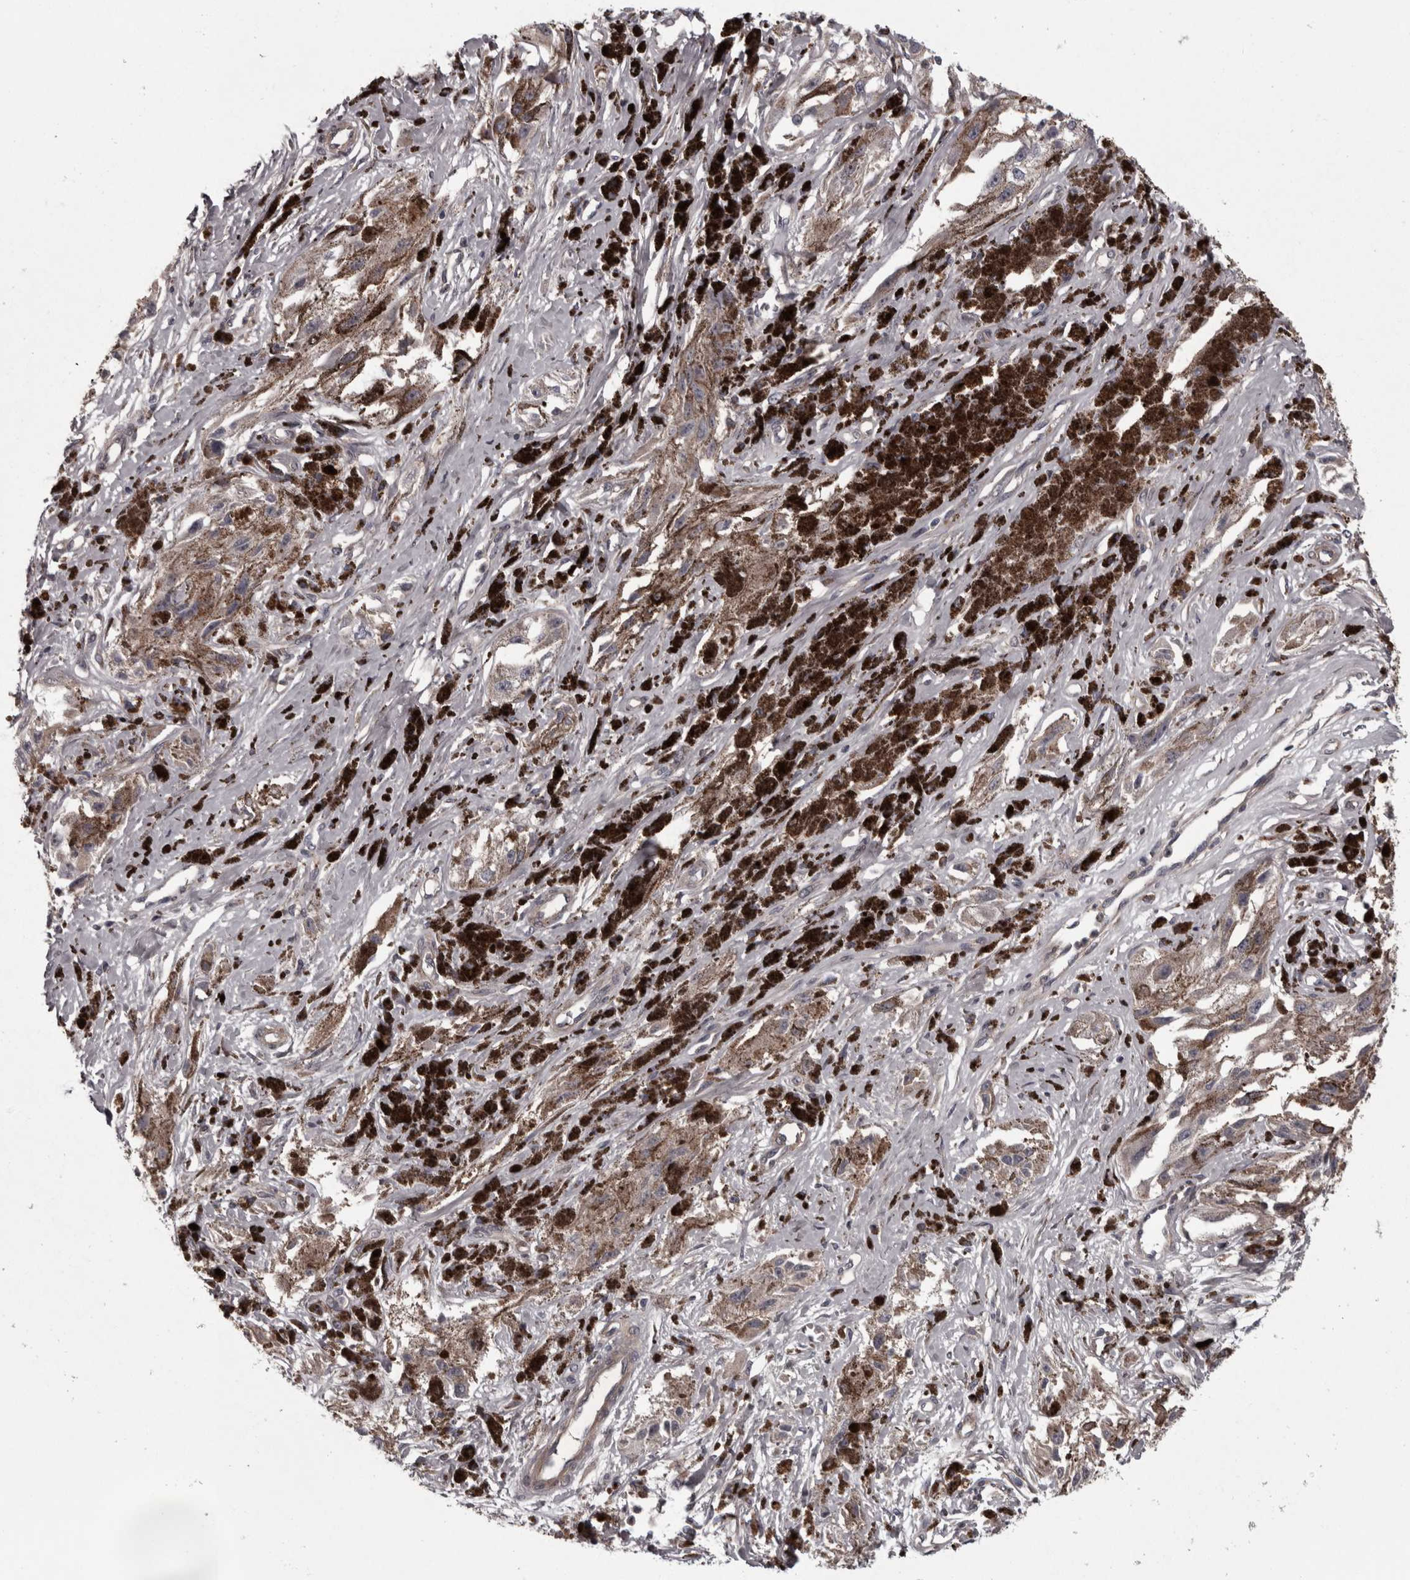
{"staining": {"intensity": "negative", "quantity": "none", "location": "none"}, "tissue": "melanoma", "cell_type": "Tumor cells", "image_type": "cancer", "snomed": [{"axis": "morphology", "description": "Malignant melanoma, NOS"}, {"axis": "topography", "description": "Skin"}], "caption": "Melanoma stained for a protein using IHC shows no expression tumor cells.", "gene": "RSU1", "patient": {"sex": "male", "age": 88}}